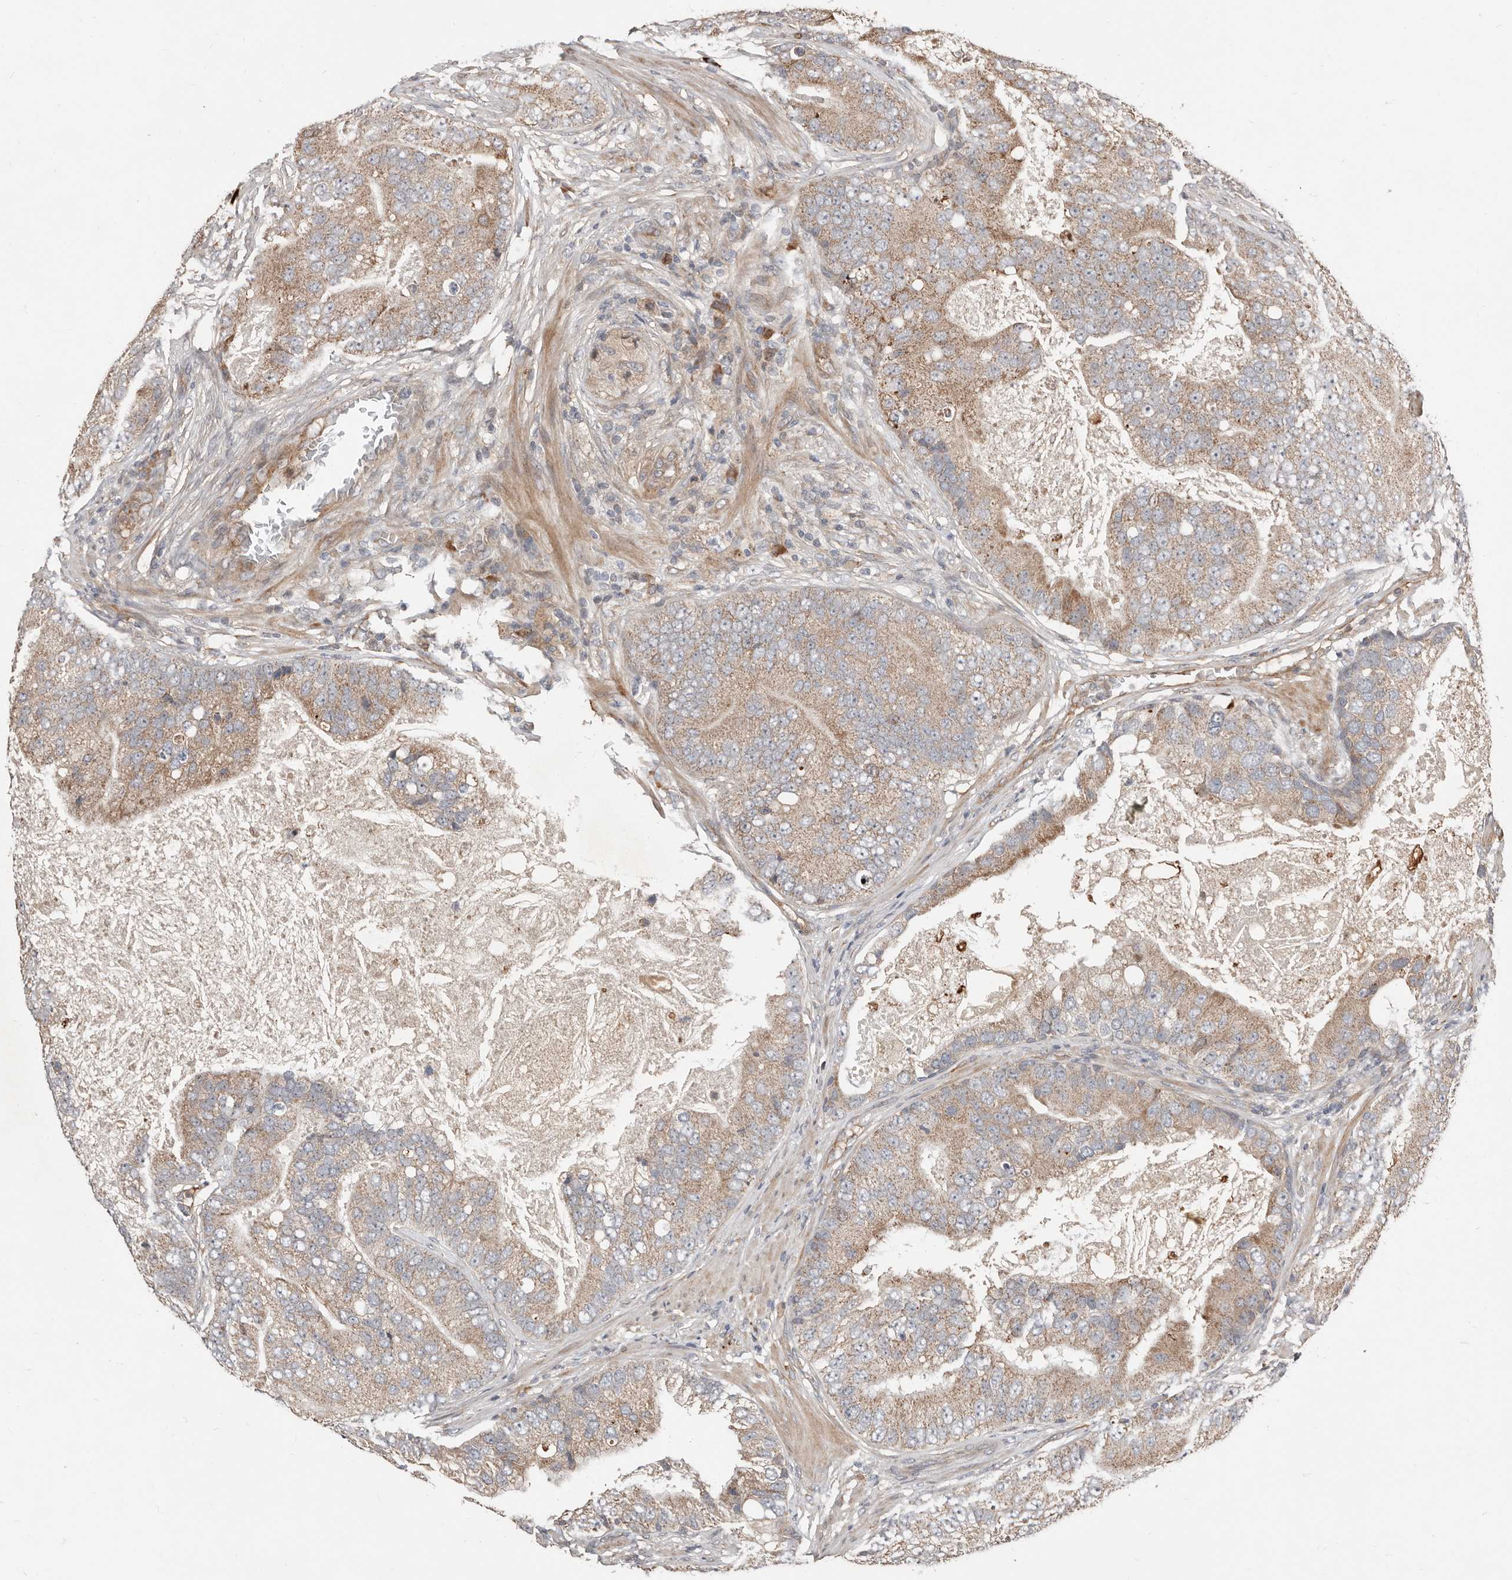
{"staining": {"intensity": "moderate", "quantity": ">75%", "location": "cytoplasmic/membranous"}, "tissue": "prostate cancer", "cell_type": "Tumor cells", "image_type": "cancer", "snomed": [{"axis": "morphology", "description": "Adenocarcinoma, High grade"}, {"axis": "topography", "description": "Prostate"}], "caption": "Immunohistochemical staining of adenocarcinoma (high-grade) (prostate) reveals medium levels of moderate cytoplasmic/membranous protein staining in approximately >75% of tumor cells.", "gene": "SMYD4", "patient": {"sex": "male", "age": 70}}